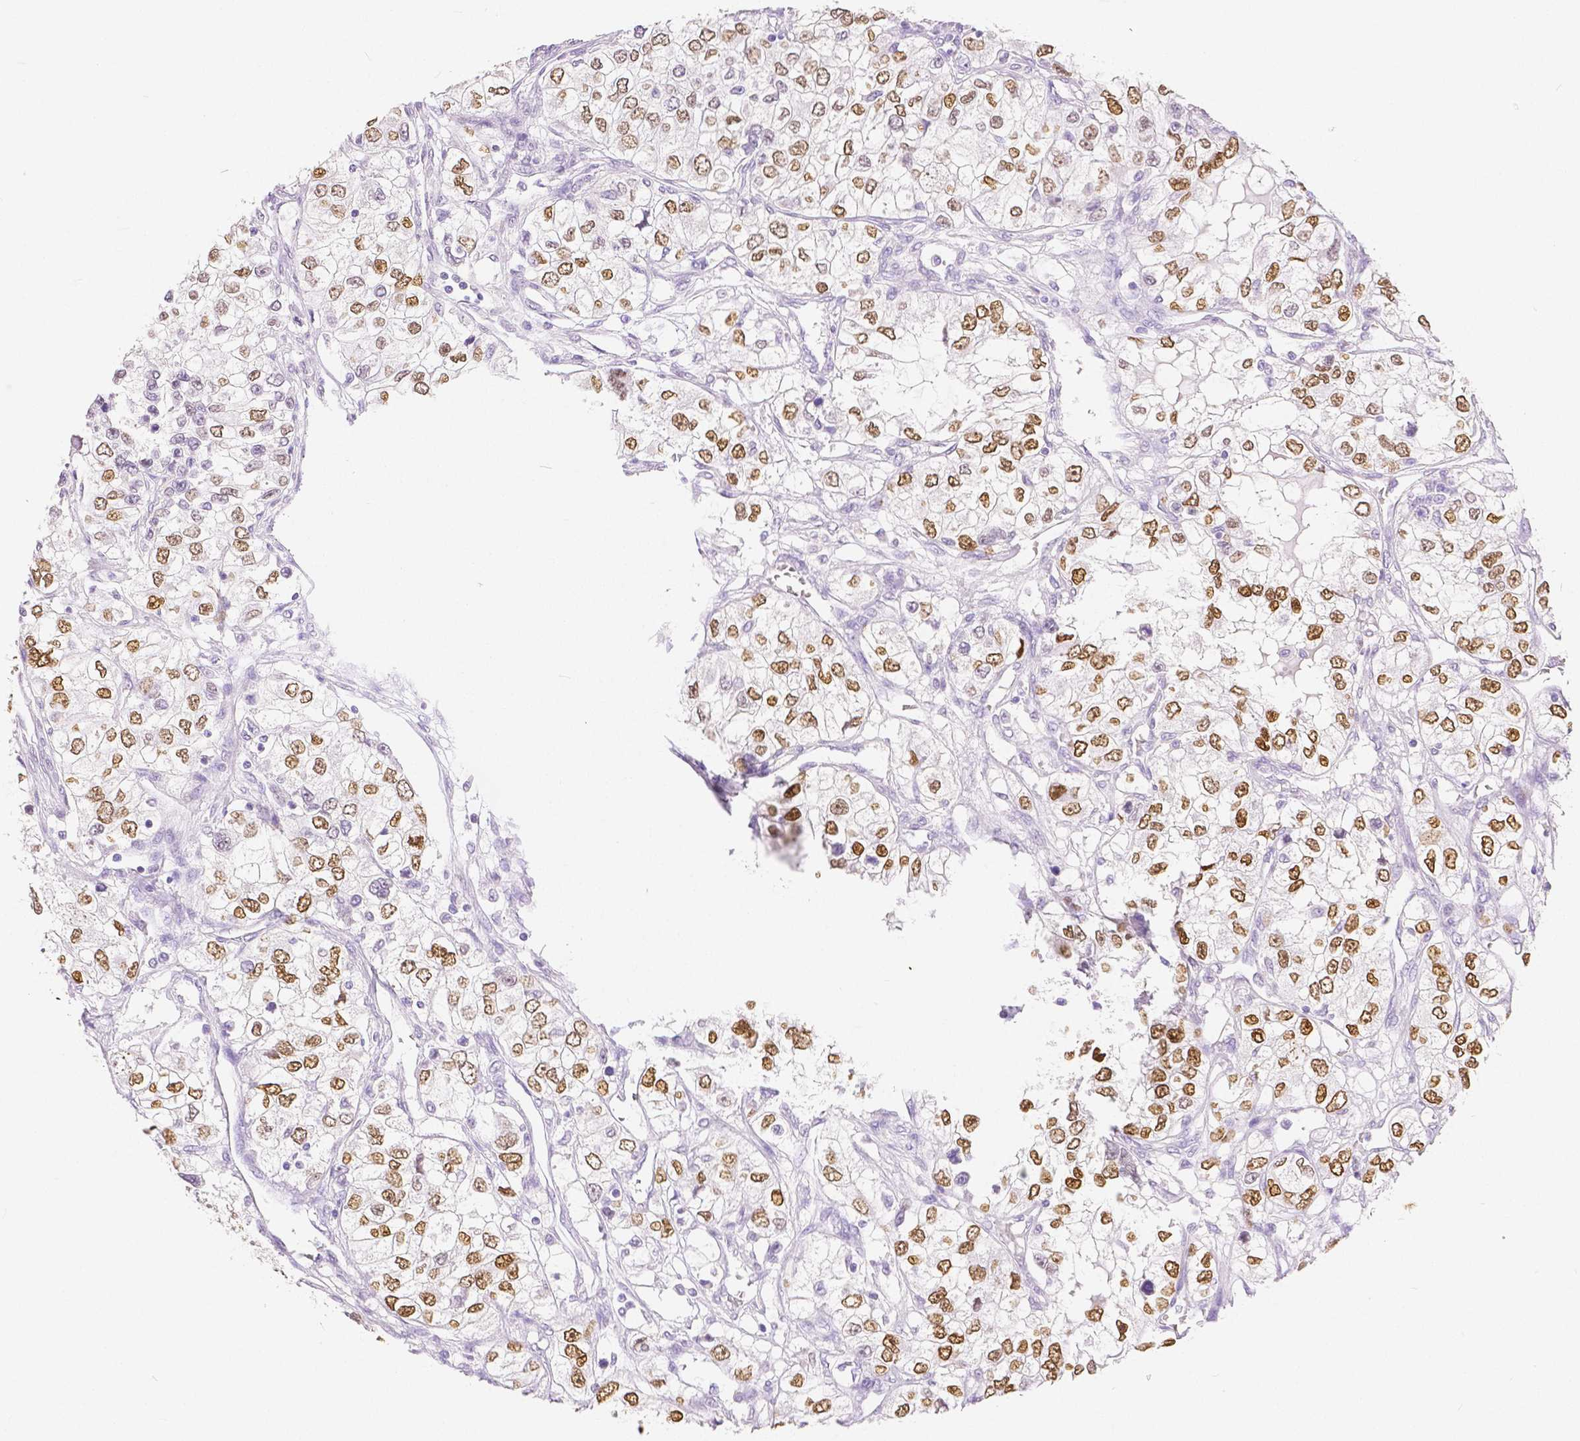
{"staining": {"intensity": "moderate", "quantity": "25%-75%", "location": "nuclear"}, "tissue": "renal cancer", "cell_type": "Tumor cells", "image_type": "cancer", "snomed": [{"axis": "morphology", "description": "Adenocarcinoma, NOS"}, {"axis": "topography", "description": "Kidney"}], "caption": "Human renal cancer stained with a brown dye demonstrates moderate nuclear positive expression in approximately 25%-75% of tumor cells.", "gene": "HNF1B", "patient": {"sex": "female", "age": 59}}